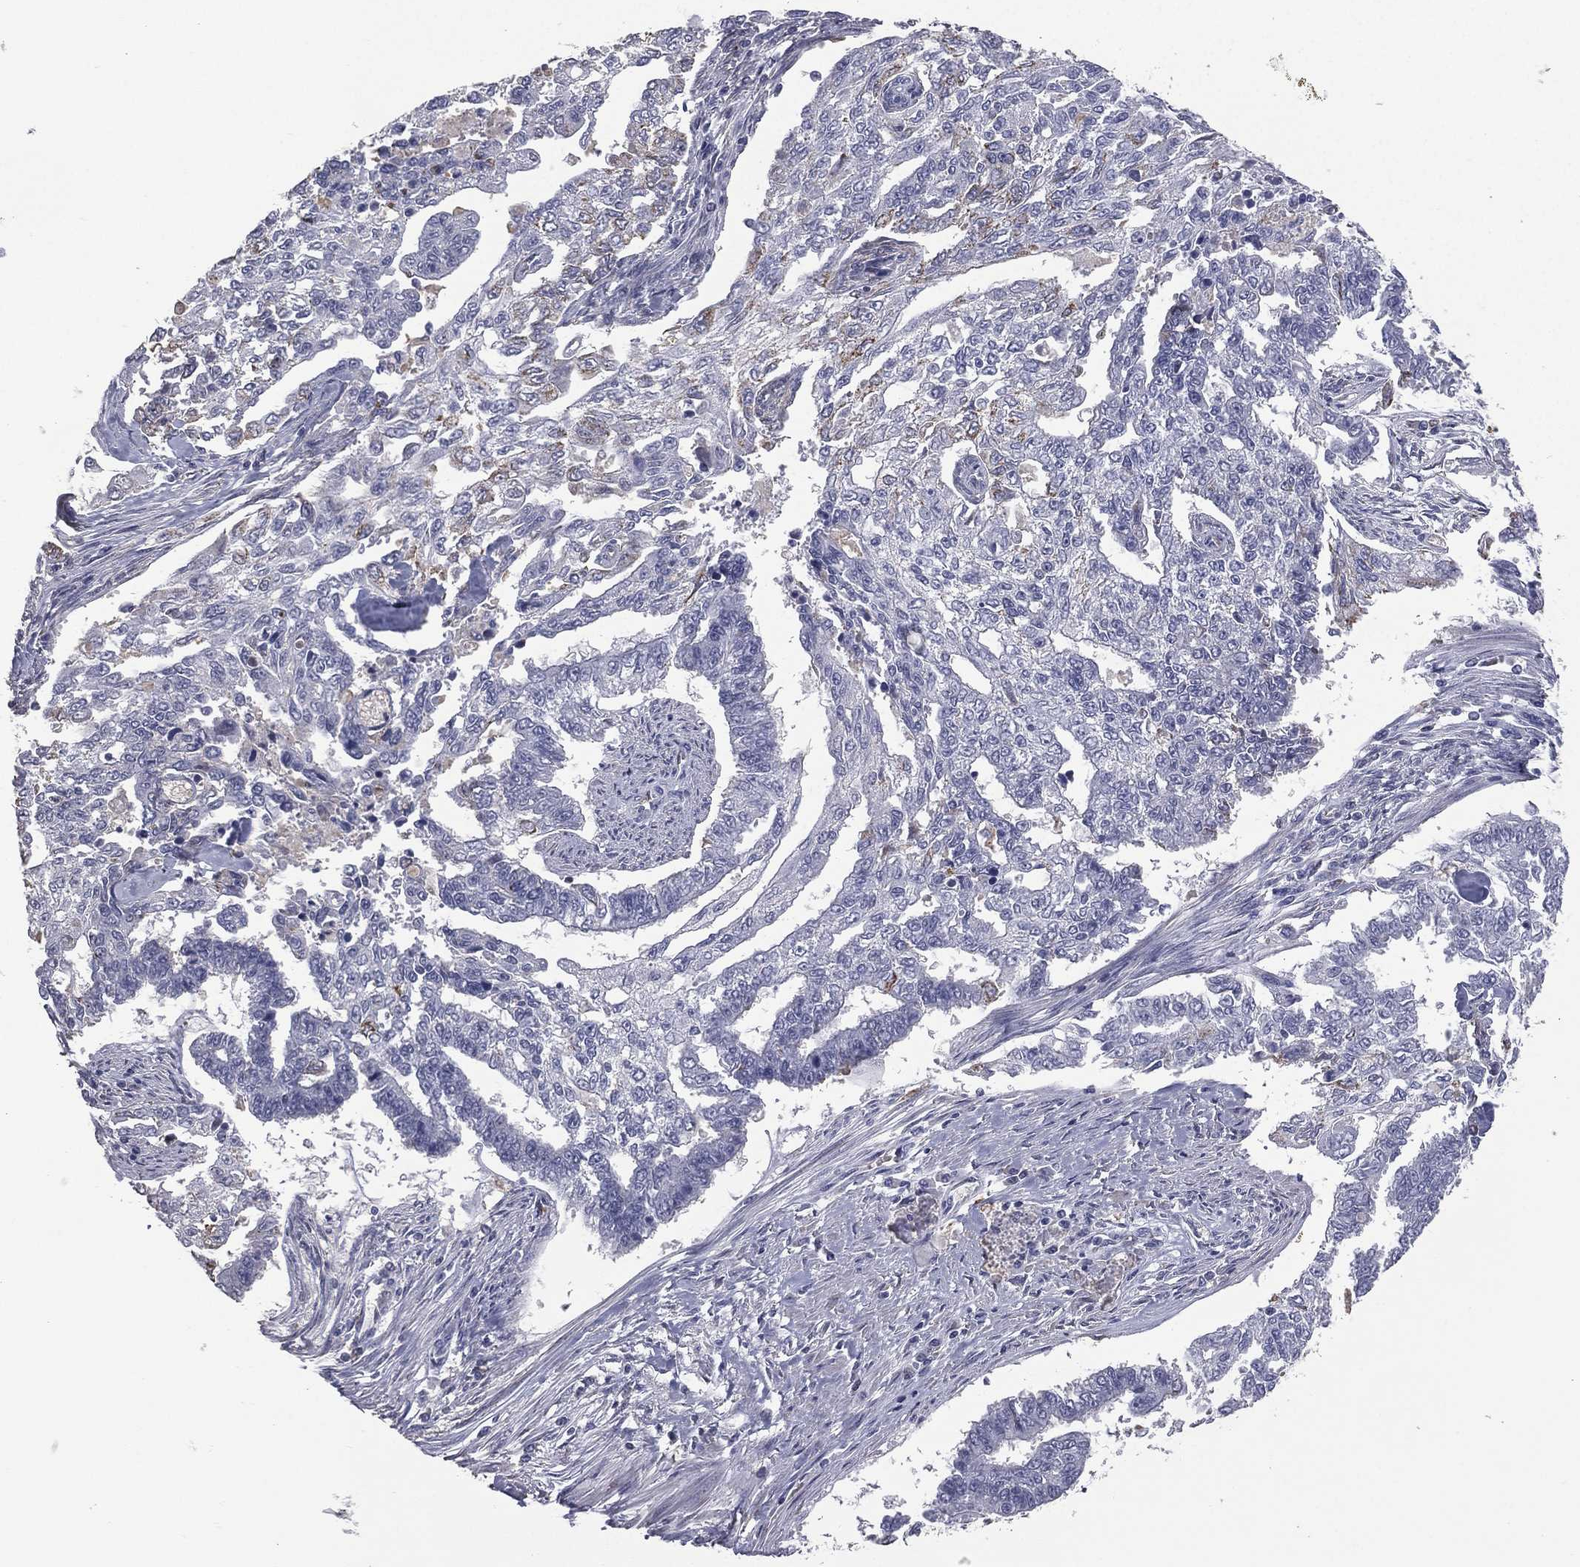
{"staining": {"intensity": "negative", "quantity": "none", "location": "none"}, "tissue": "endometrial cancer", "cell_type": "Tumor cells", "image_type": "cancer", "snomed": [{"axis": "morphology", "description": "Adenocarcinoma, NOS"}, {"axis": "topography", "description": "Uterus"}], "caption": "A micrograph of adenocarcinoma (endometrial) stained for a protein displays no brown staining in tumor cells.", "gene": "ESX1", "patient": {"sex": "female", "age": 59}}